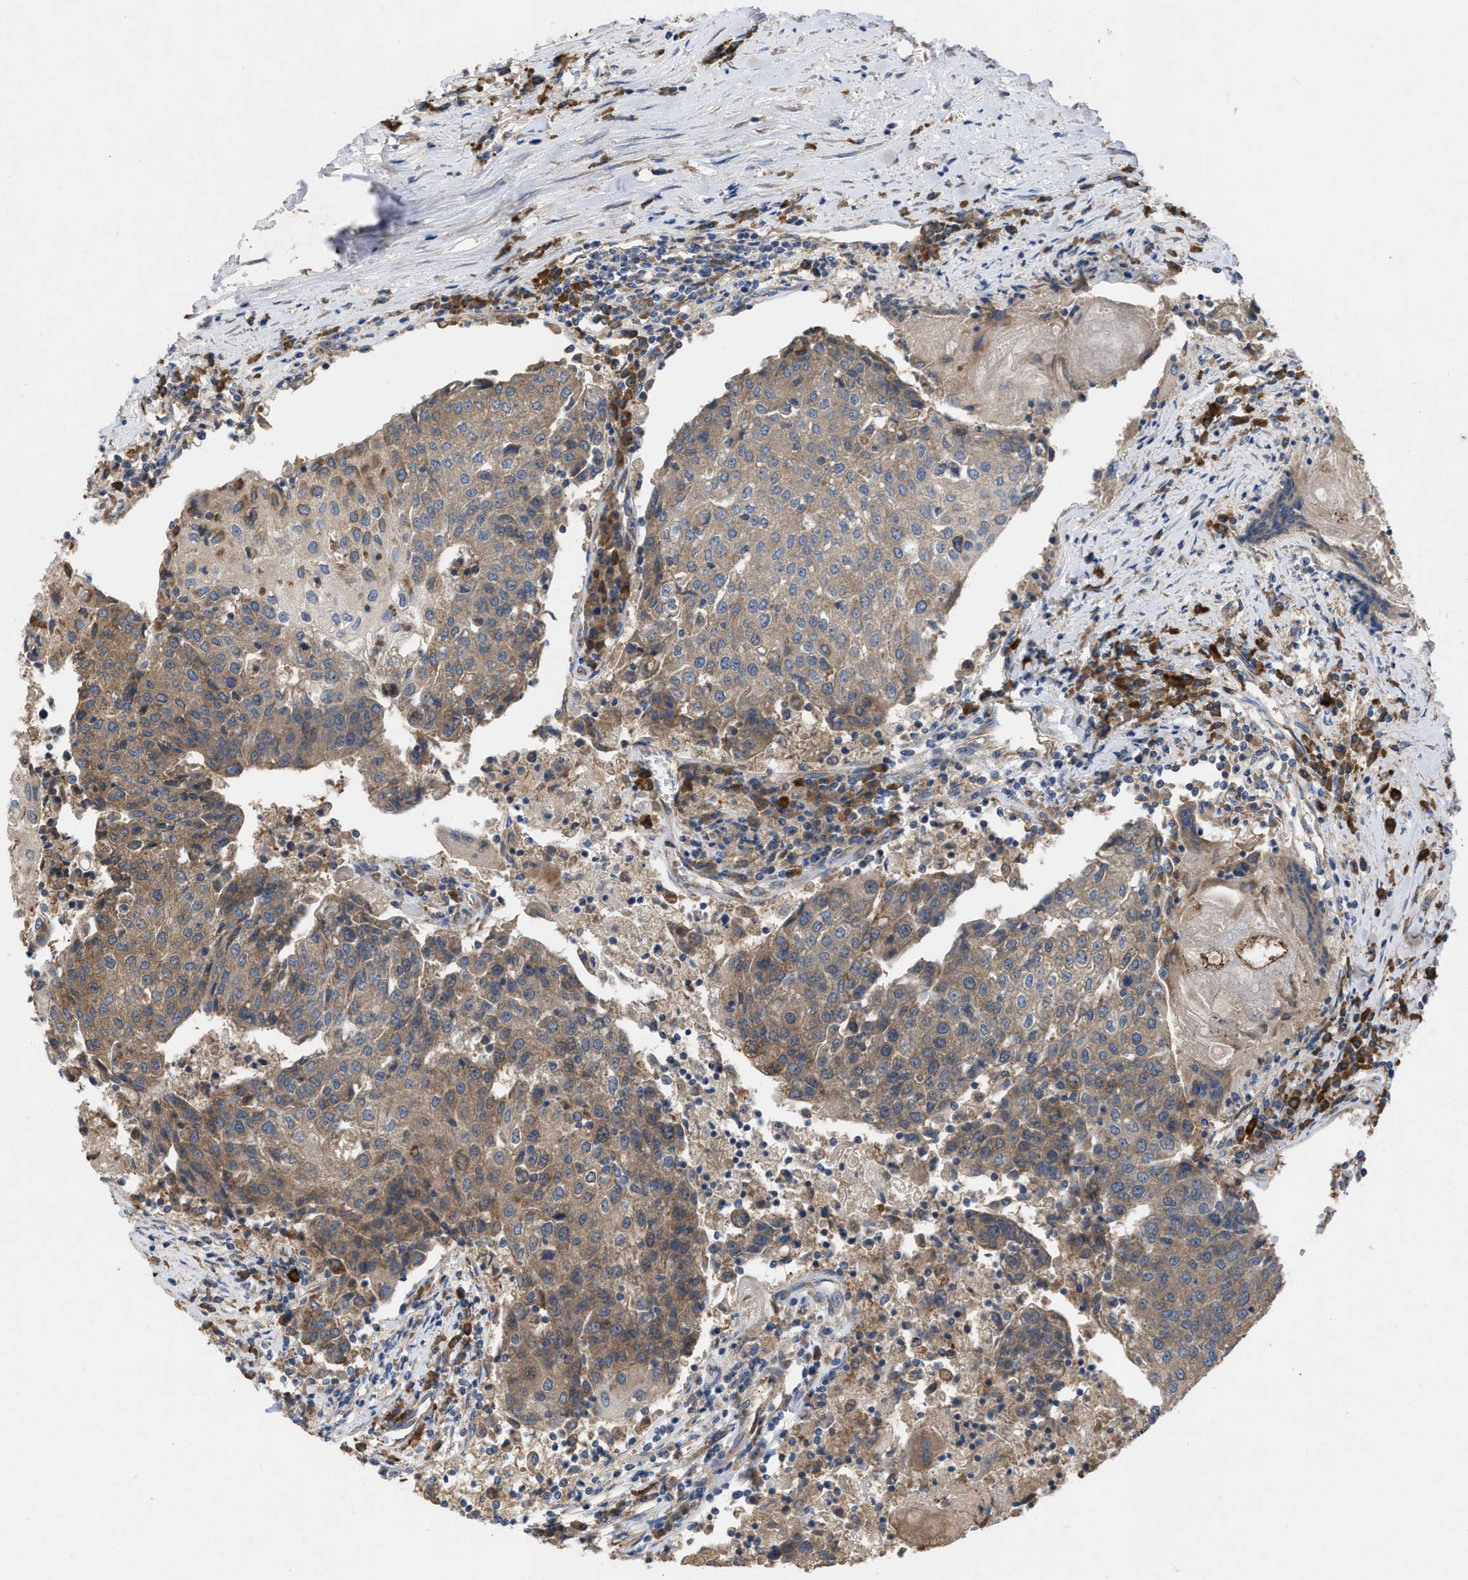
{"staining": {"intensity": "moderate", "quantity": ">75%", "location": "cytoplasmic/membranous"}, "tissue": "urothelial cancer", "cell_type": "Tumor cells", "image_type": "cancer", "snomed": [{"axis": "morphology", "description": "Urothelial carcinoma, High grade"}, {"axis": "topography", "description": "Urinary bladder"}], "caption": "A medium amount of moderate cytoplasmic/membranous expression is present in approximately >75% of tumor cells in urothelial cancer tissue.", "gene": "TMEM131", "patient": {"sex": "female", "age": 85}}